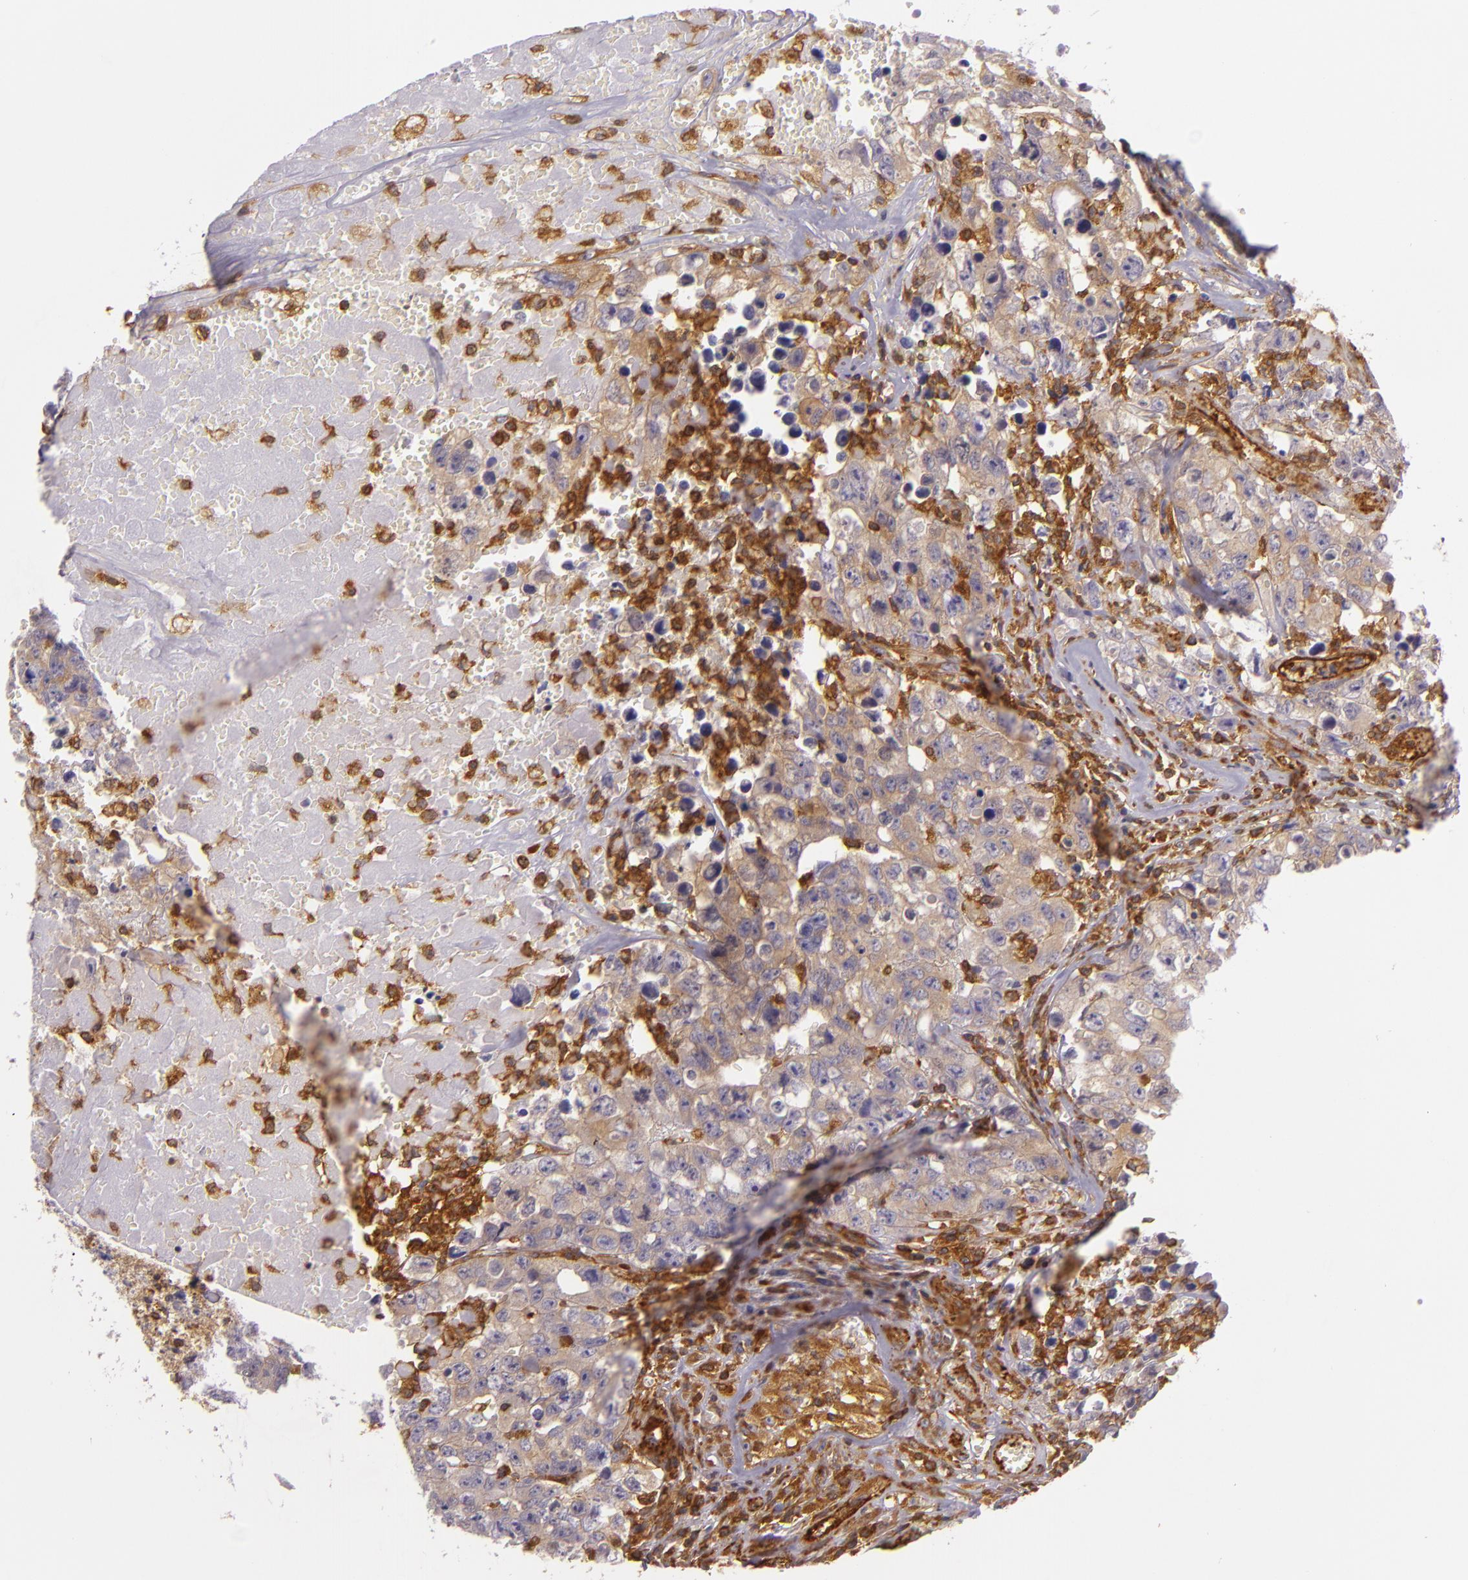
{"staining": {"intensity": "weak", "quantity": ">75%", "location": "cytoplasmic/membranous"}, "tissue": "testis cancer", "cell_type": "Tumor cells", "image_type": "cancer", "snomed": [{"axis": "morphology", "description": "Carcinoma, Embryonal, NOS"}, {"axis": "topography", "description": "Testis"}], "caption": "Immunohistochemical staining of human testis cancer exhibits low levels of weak cytoplasmic/membranous expression in about >75% of tumor cells.", "gene": "TLN1", "patient": {"sex": "male", "age": 31}}